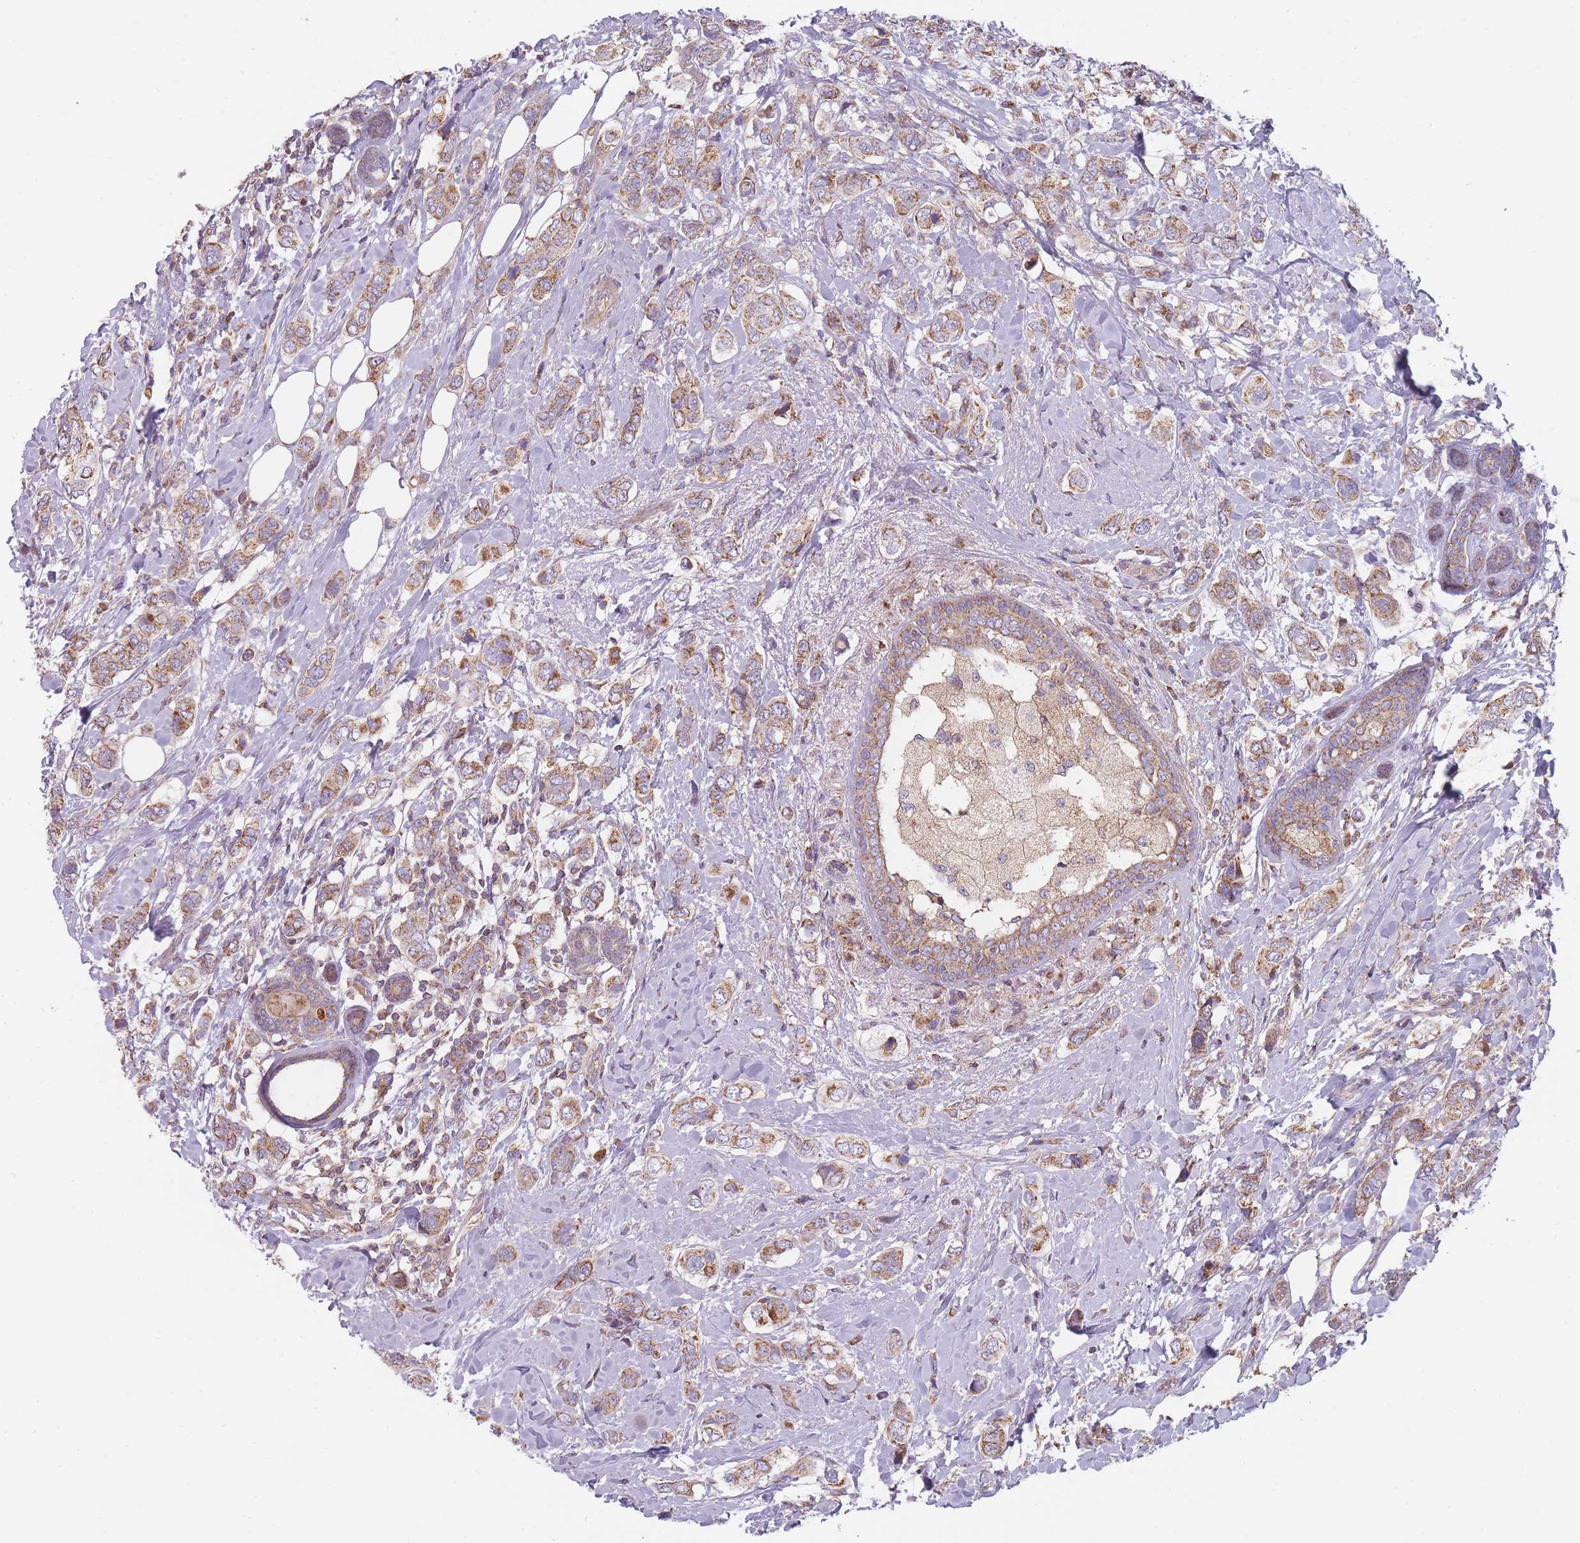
{"staining": {"intensity": "moderate", "quantity": ">75%", "location": "cytoplasmic/membranous"}, "tissue": "breast cancer", "cell_type": "Tumor cells", "image_type": "cancer", "snomed": [{"axis": "morphology", "description": "Lobular carcinoma"}, {"axis": "topography", "description": "Breast"}], "caption": "A medium amount of moderate cytoplasmic/membranous expression is identified in approximately >75% of tumor cells in breast cancer (lobular carcinoma) tissue. (brown staining indicates protein expression, while blue staining denotes nuclei).", "gene": "NDUFA9", "patient": {"sex": "female", "age": 51}}